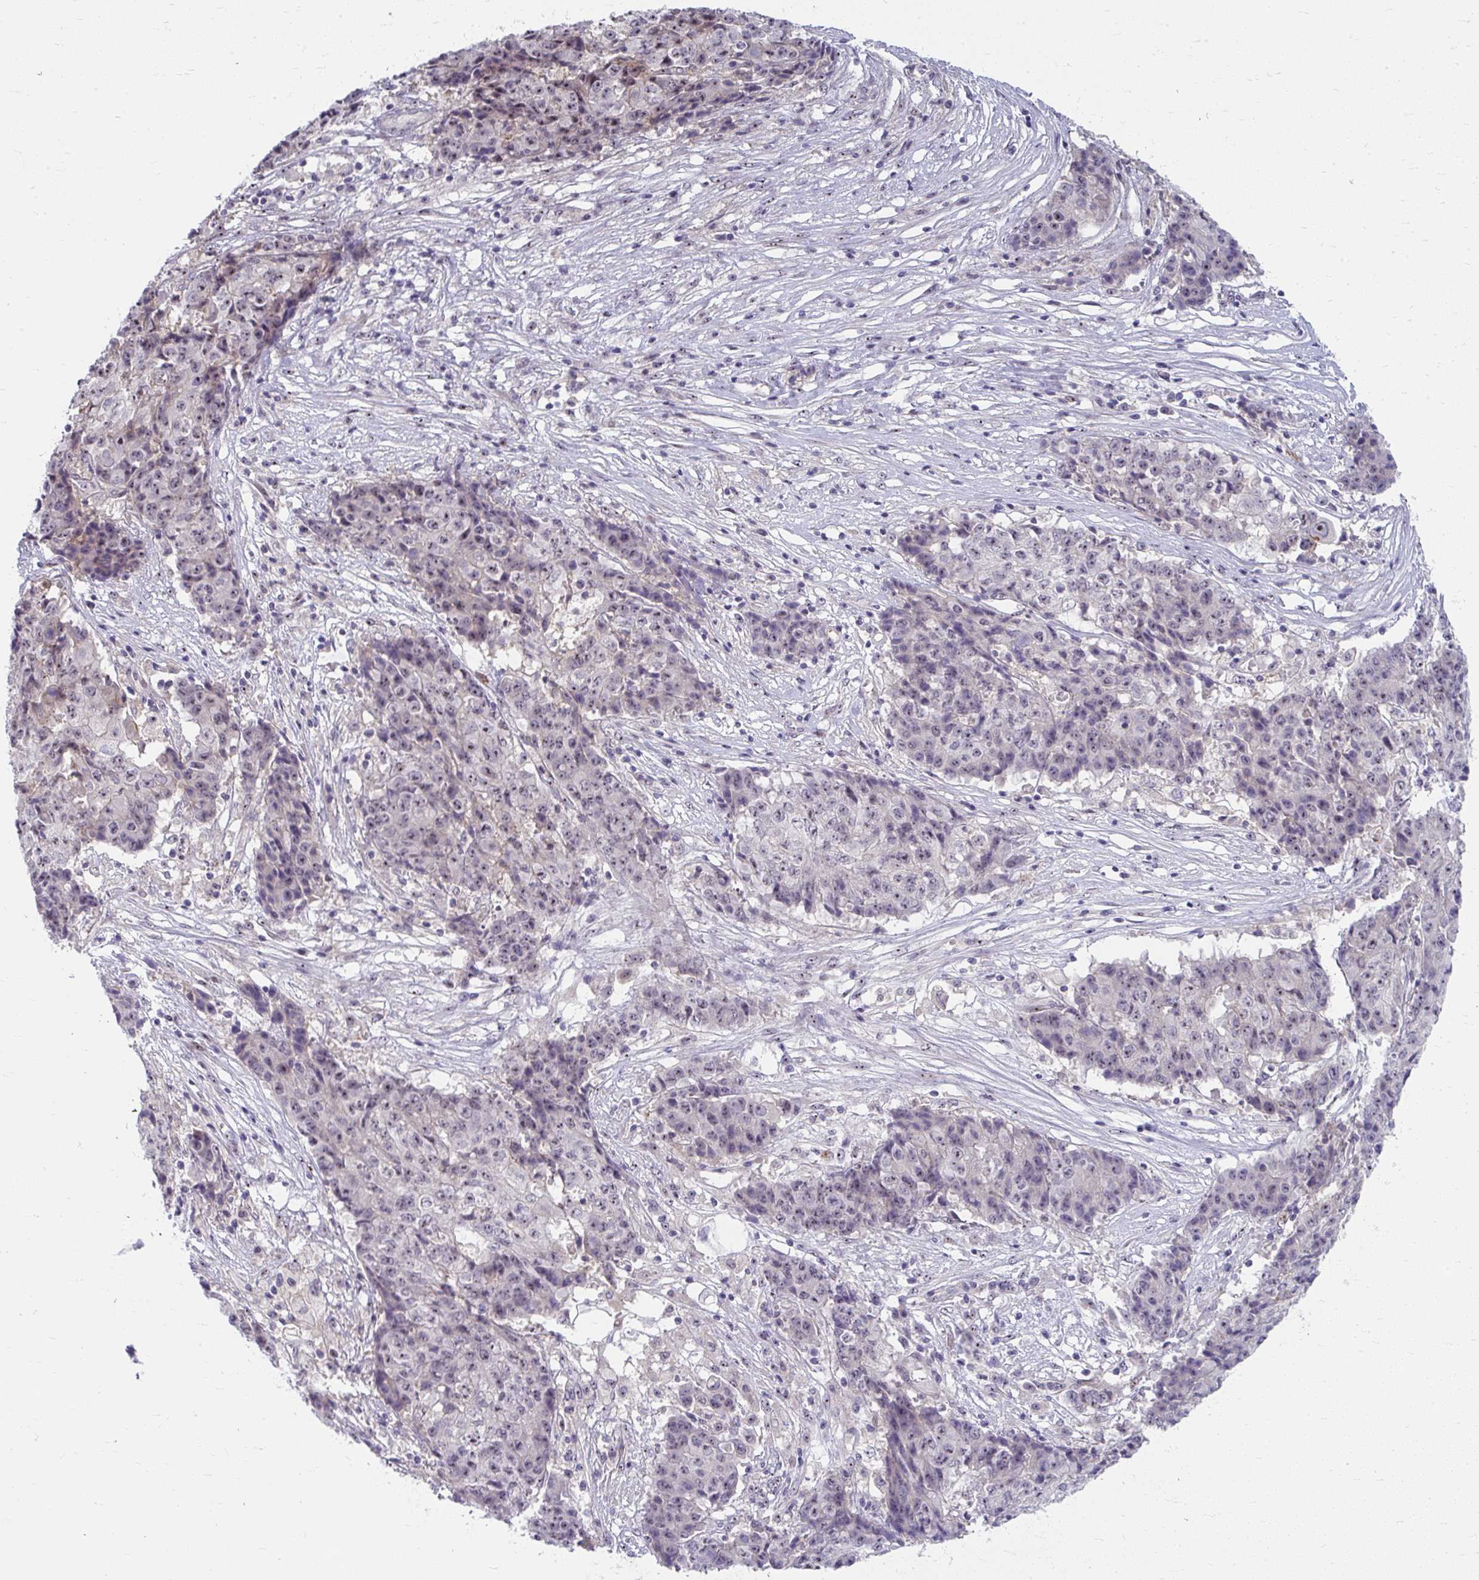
{"staining": {"intensity": "weak", "quantity": "25%-75%", "location": "nuclear"}, "tissue": "ovarian cancer", "cell_type": "Tumor cells", "image_type": "cancer", "snomed": [{"axis": "morphology", "description": "Carcinoma, endometroid"}, {"axis": "topography", "description": "Ovary"}], "caption": "Protein staining of endometroid carcinoma (ovarian) tissue displays weak nuclear positivity in about 25%-75% of tumor cells.", "gene": "MUS81", "patient": {"sex": "female", "age": 42}}